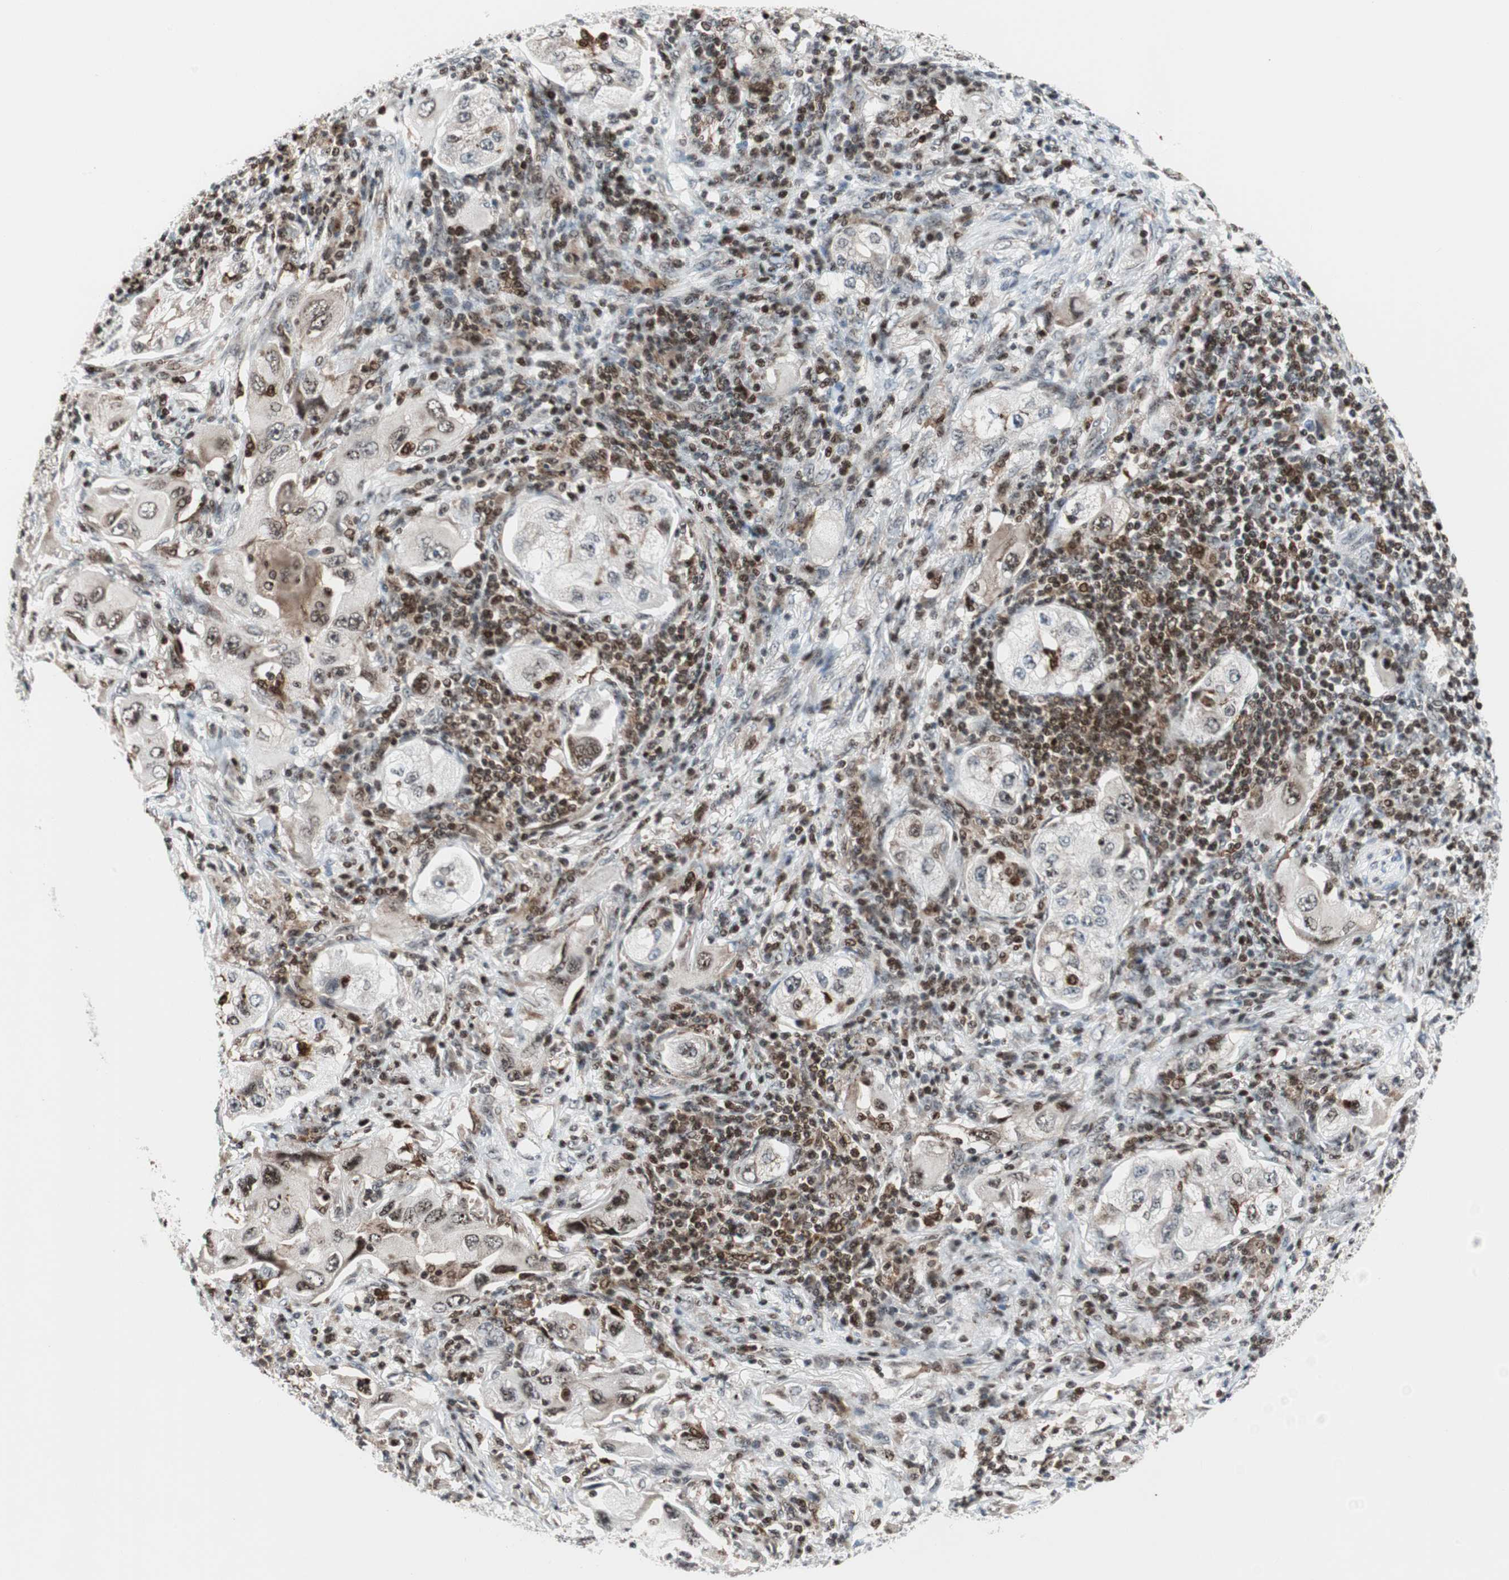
{"staining": {"intensity": "weak", "quantity": "<25%", "location": "cytoplasmic/membranous,nuclear"}, "tissue": "lung cancer", "cell_type": "Tumor cells", "image_type": "cancer", "snomed": [{"axis": "morphology", "description": "Adenocarcinoma, NOS"}, {"axis": "topography", "description": "Lung"}], "caption": "This is an immunohistochemistry histopathology image of lung cancer (adenocarcinoma). There is no expression in tumor cells.", "gene": "RGS10", "patient": {"sex": "female", "age": 65}}